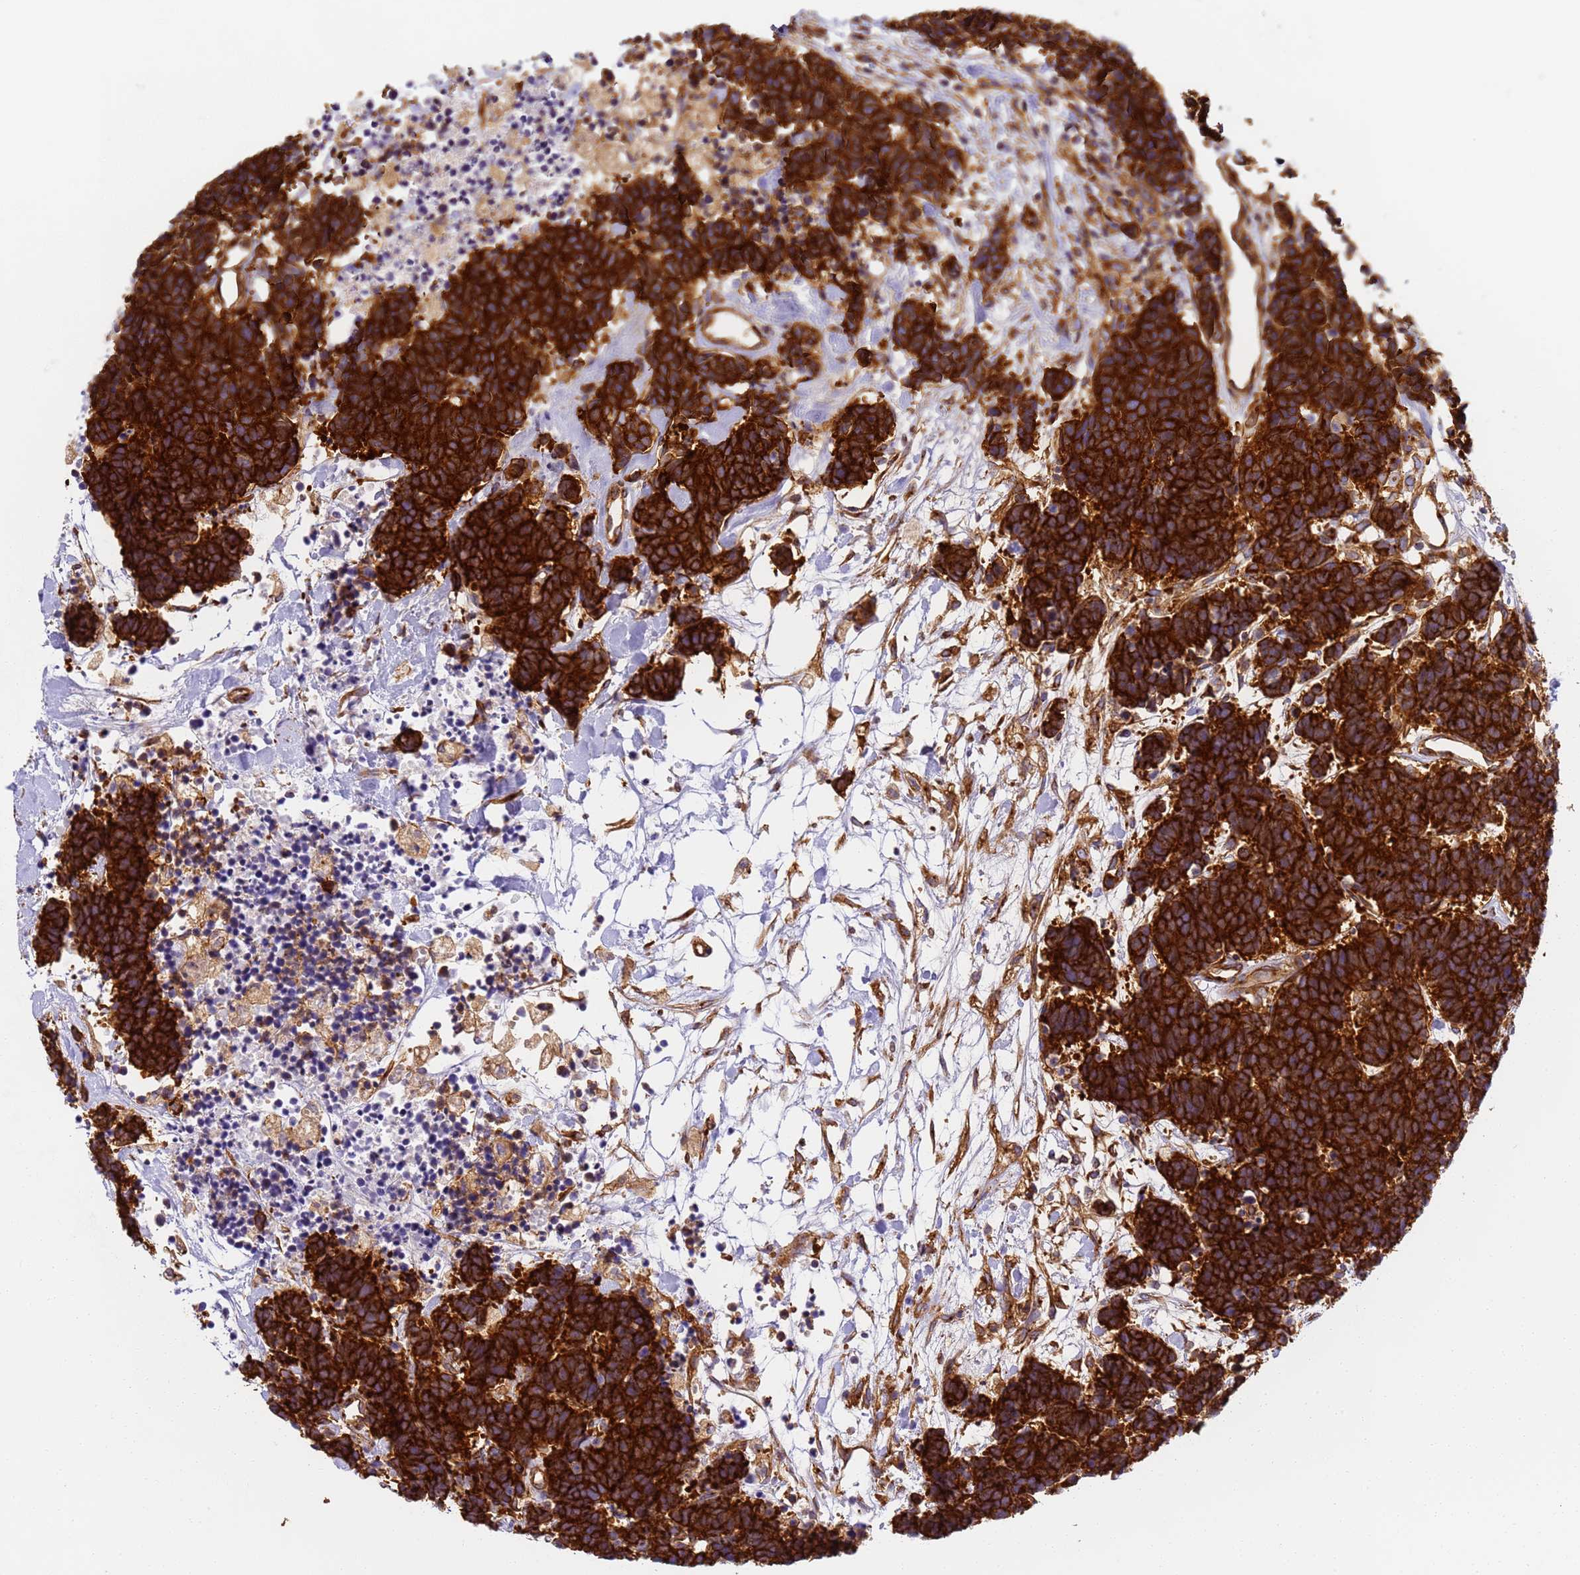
{"staining": {"intensity": "strong", "quantity": ">75%", "location": "cytoplasmic/membranous"}, "tissue": "carcinoid", "cell_type": "Tumor cells", "image_type": "cancer", "snomed": [{"axis": "morphology", "description": "Carcinoma, NOS"}, {"axis": "morphology", "description": "Carcinoid, malignant, NOS"}, {"axis": "topography", "description": "Urinary bladder"}], "caption": "Protein expression by immunohistochemistry reveals strong cytoplasmic/membranous expression in approximately >75% of tumor cells in carcinoma. (brown staining indicates protein expression, while blue staining denotes nuclei).", "gene": "DYNC1I2", "patient": {"sex": "male", "age": 57}}